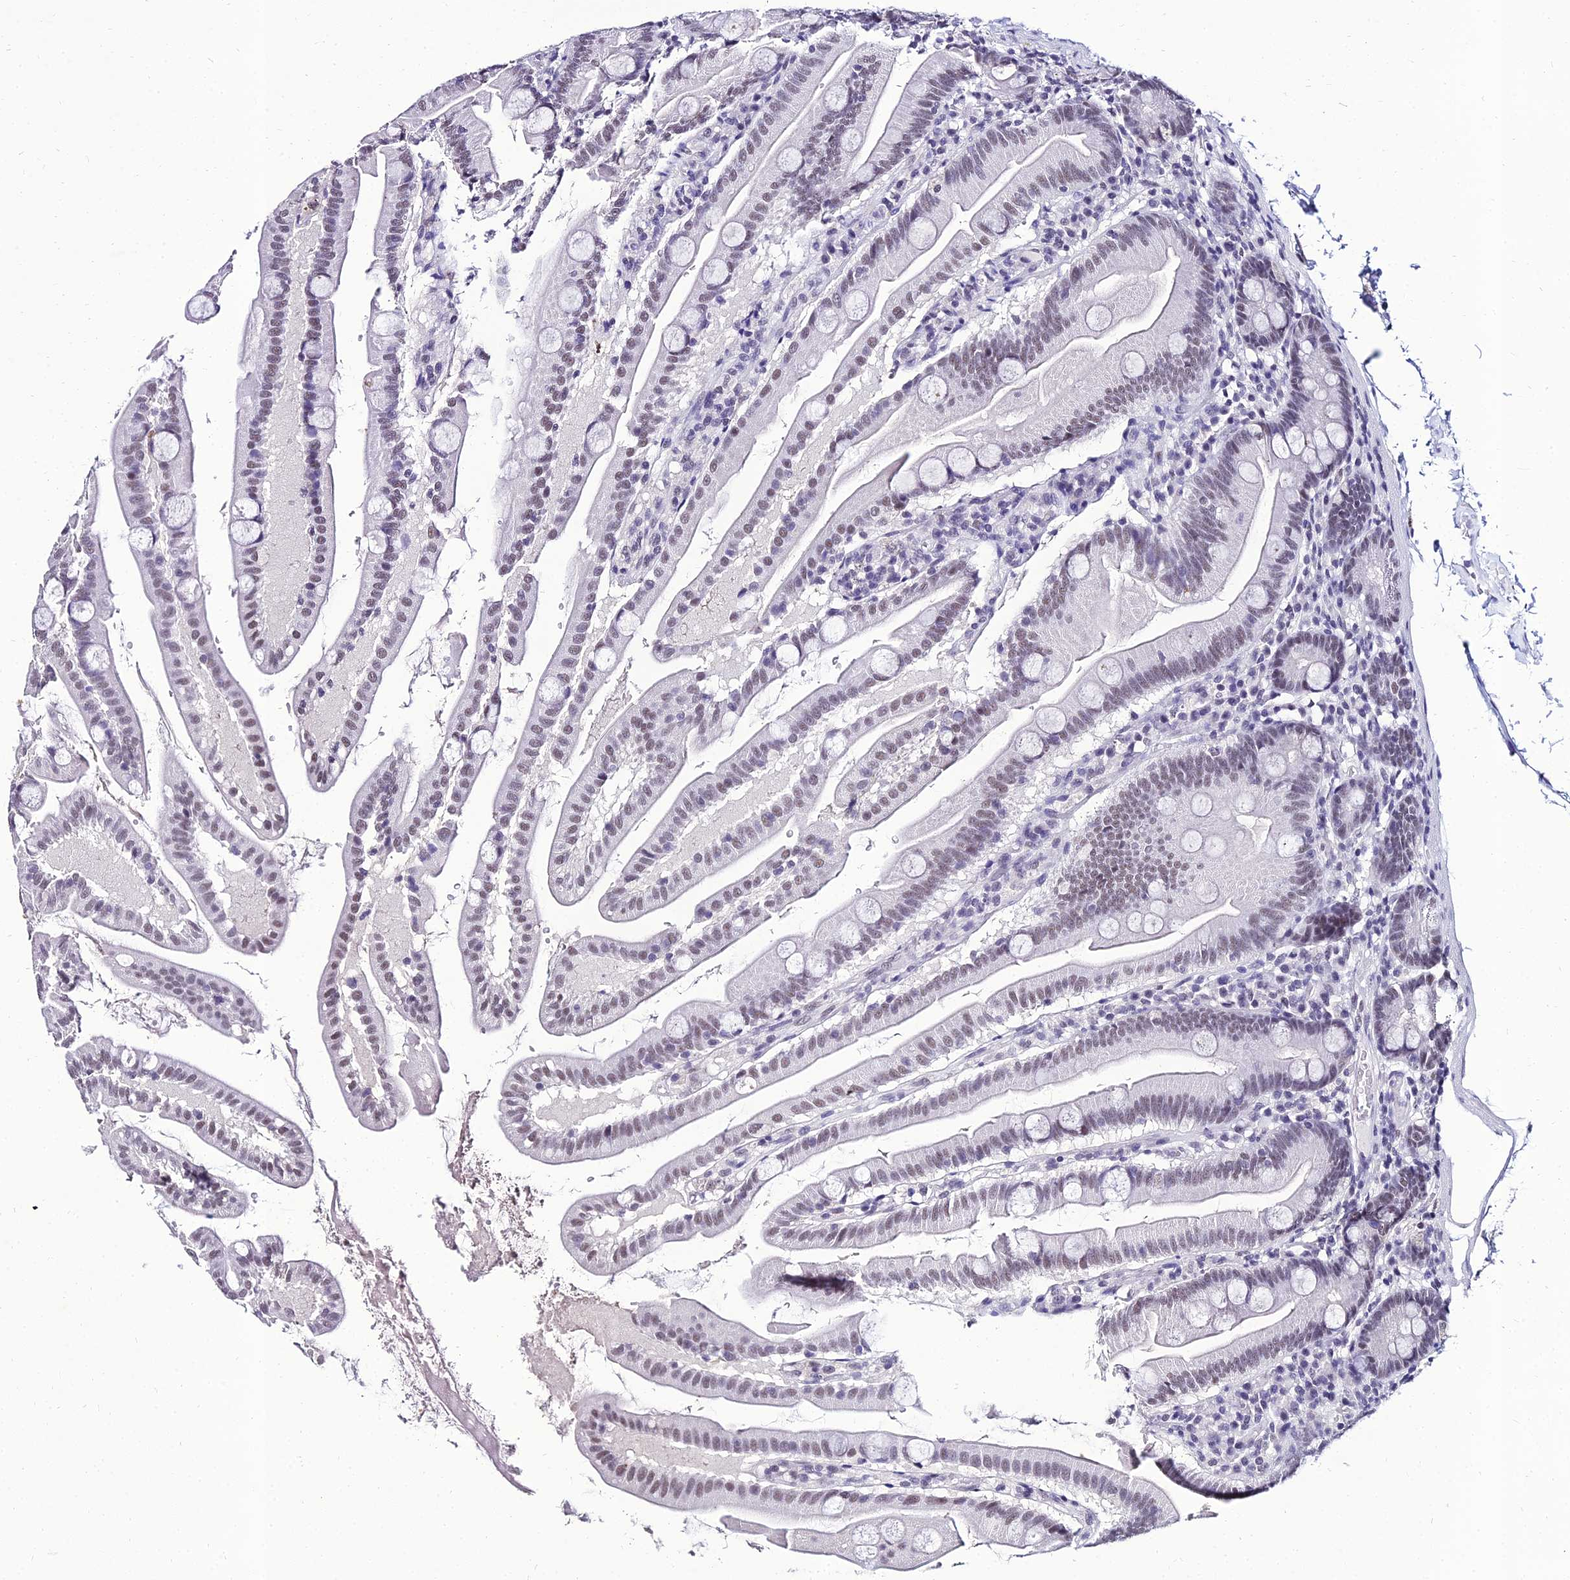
{"staining": {"intensity": "weak", "quantity": "25%-75%", "location": "nuclear"}, "tissue": "small intestine", "cell_type": "Glandular cells", "image_type": "normal", "snomed": [{"axis": "morphology", "description": "Normal tissue, NOS"}, {"axis": "topography", "description": "Small intestine"}], "caption": "Protein expression analysis of unremarkable human small intestine reveals weak nuclear positivity in about 25%-75% of glandular cells. (brown staining indicates protein expression, while blue staining denotes nuclei).", "gene": "PPP4R2", "patient": {"sex": "female", "age": 68}}